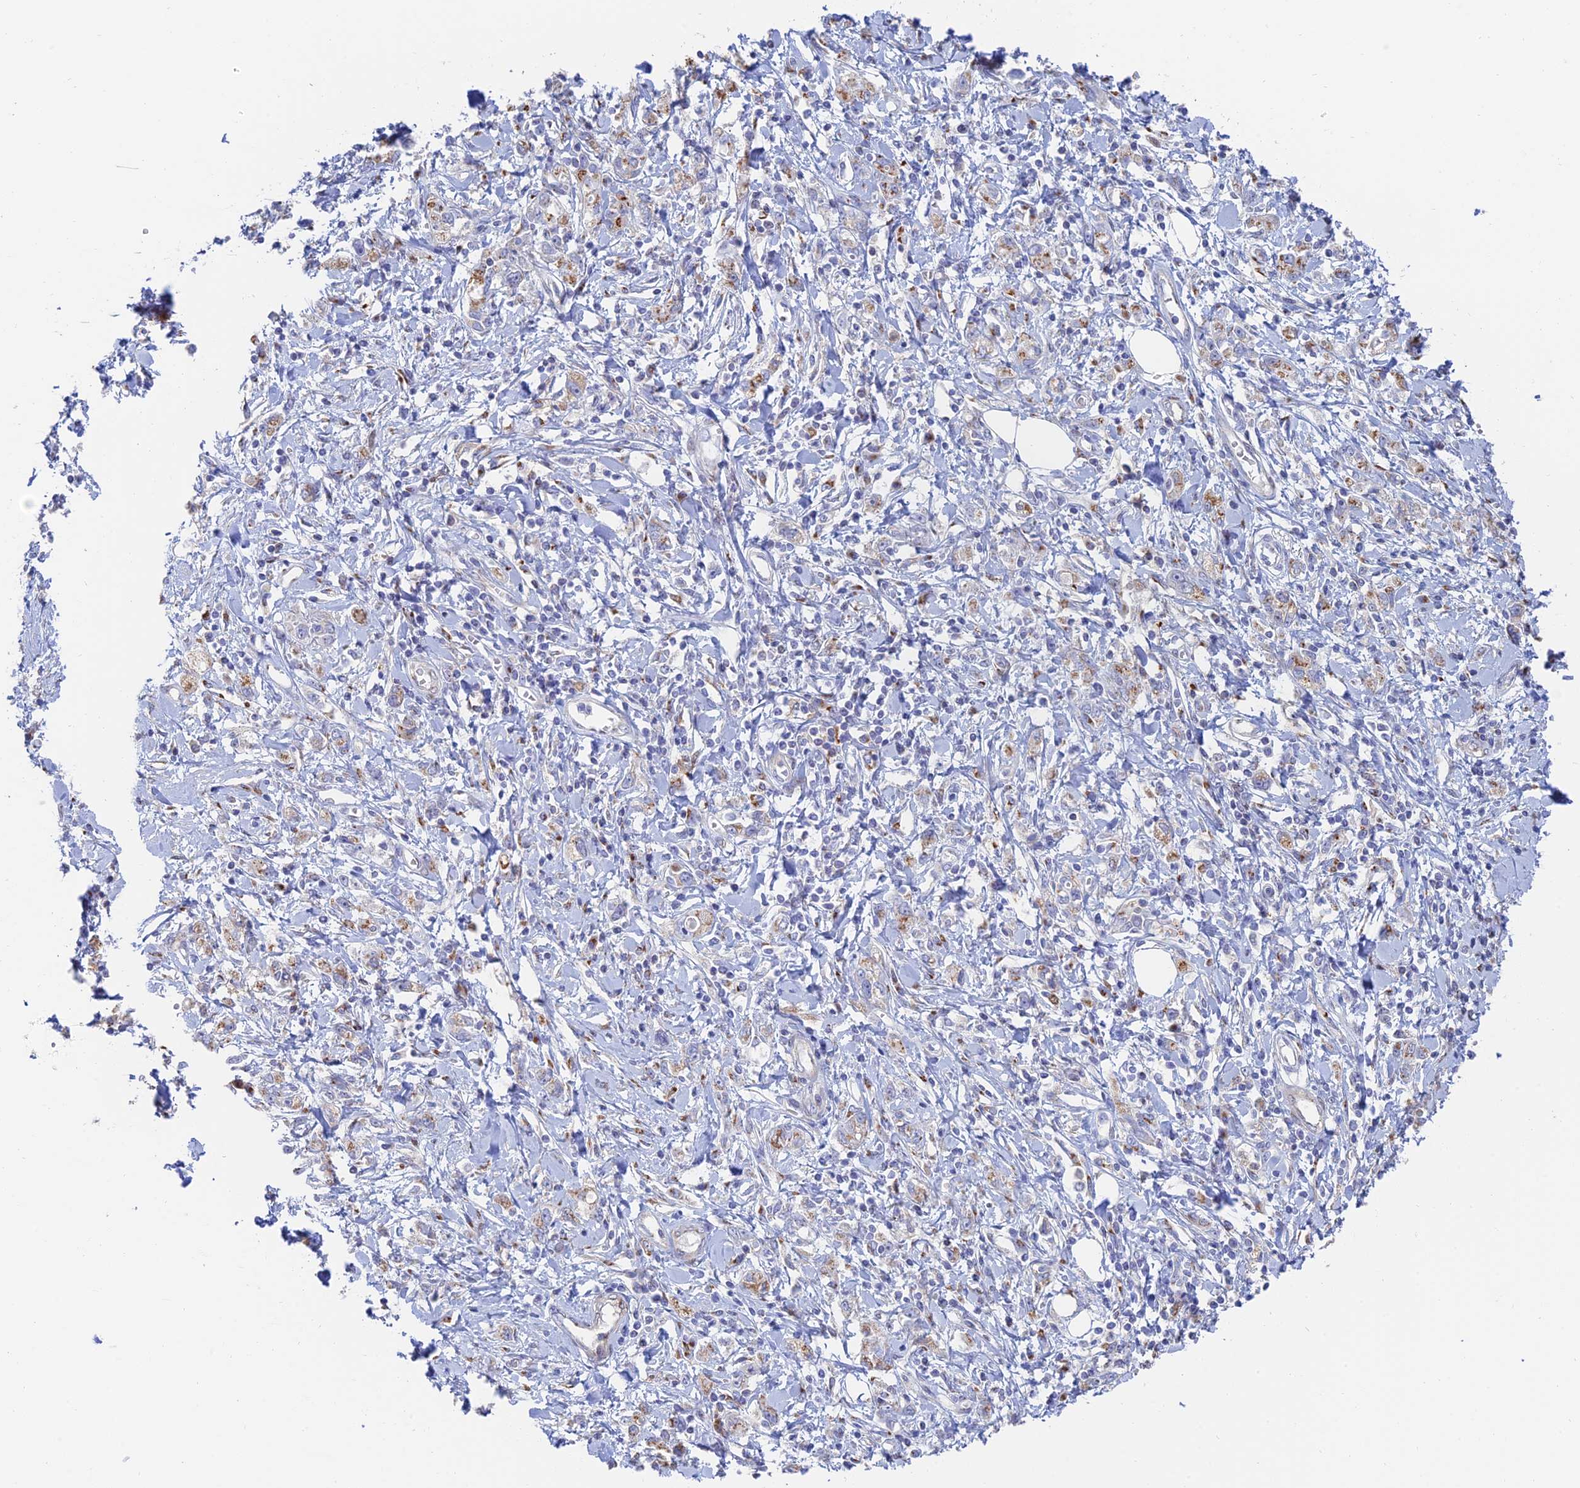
{"staining": {"intensity": "moderate", "quantity": "25%-75%", "location": "cytoplasmic/membranous"}, "tissue": "stomach cancer", "cell_type": "Tumor cells", "image_type": "cancer", "snomed": [{"axis": "morphology", "description": "Adenocarcinoma, NOS"}, {"axis": "topography", "description": "Stomach"}], "caption": "The micrograph displays immunohistochemical staining of adenocarcinoma (stomach). There is moderate cytoplasmic/membranous expression is appreciated in about 25%-75% of tumor cells. (Stains: DAB in brown, nuclei in blue, Microscopy: brightfield microscopy at high magnification).", "gene": "HS2ST1", "patient": {"sex": "female", "age": 76}}